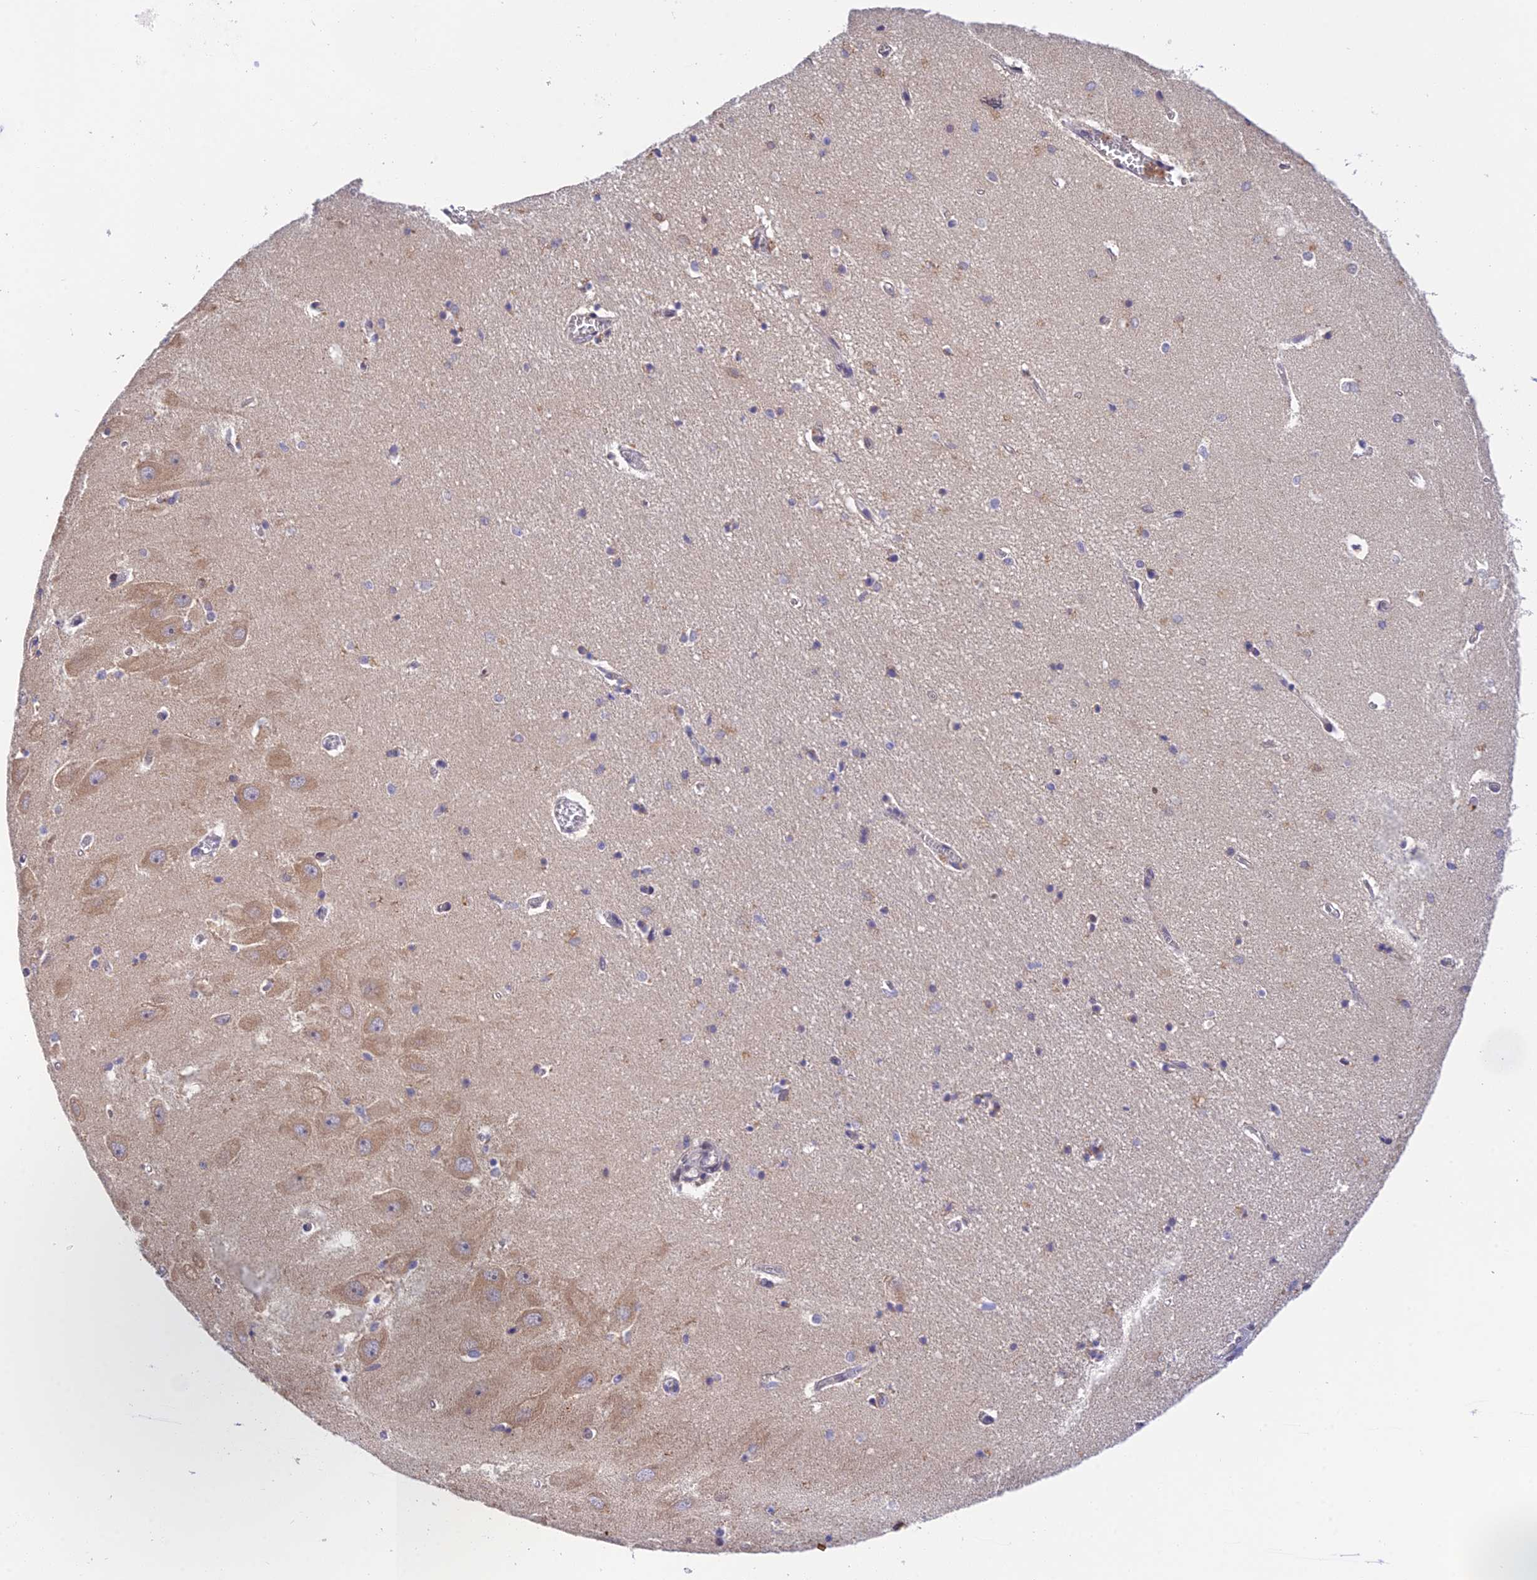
{"staining": {"intensity": "weak", "quantity": "<25%", "location": "cytoplasmic/membranous"}, "tissue": "hippocampus", "cell_type": "Glial cells", "image_type": "normal", "snomed": [{"axis": "morphology", "description": "Normal tissue, NOS"}, {"axis": "topography", "description": "Hippocampus"}], "caption": "High power microscopy micrograph of an immunohistochemistry (IHC) photomicrograph of normal hippocampus, revealing no significant positivity in glial cells.", "gene": "PEX16", "patient": {"sex": "female", "age": 64}}